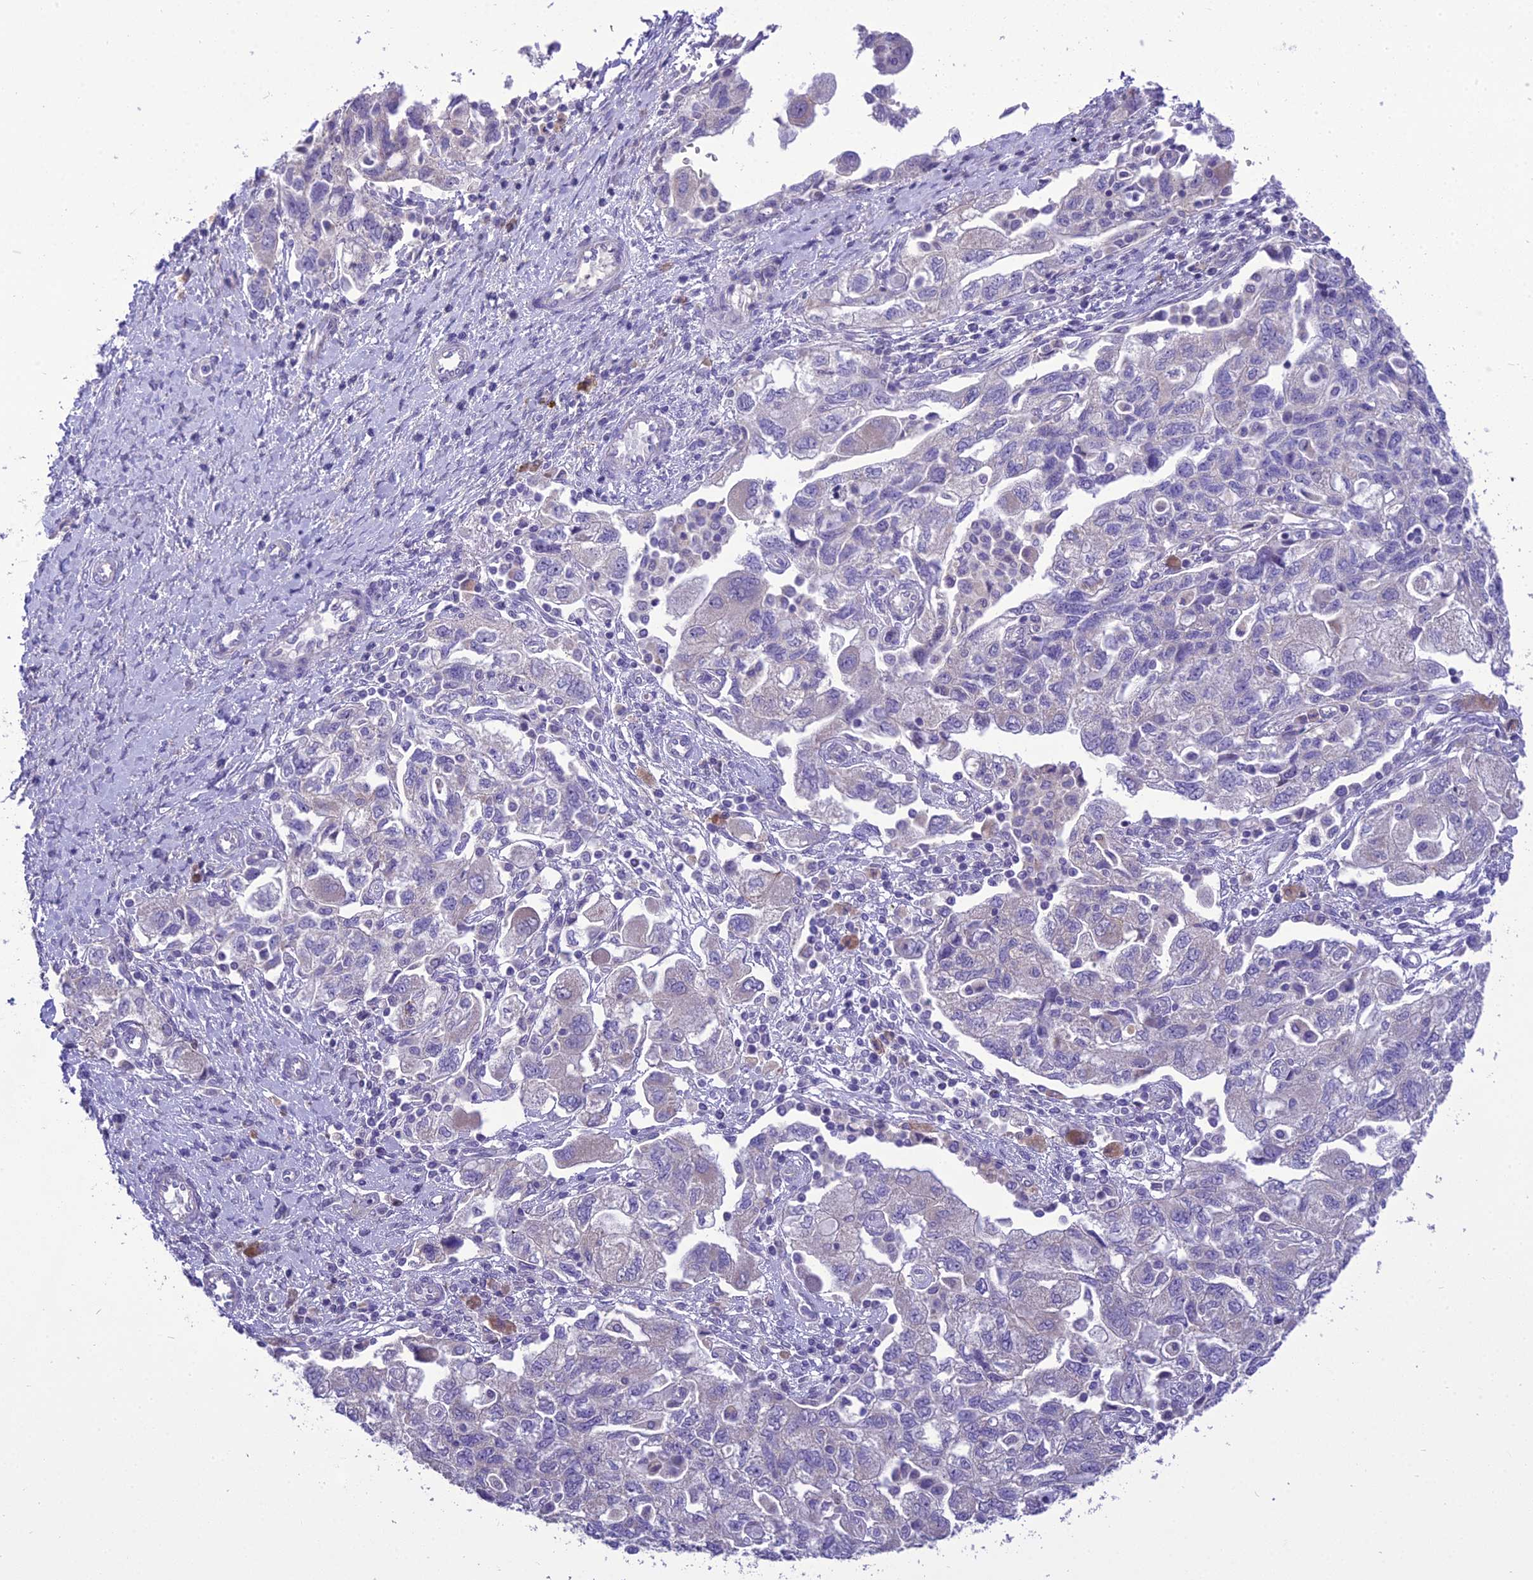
{"staining": {"intensity": "negative", "quantity": "none", "location": "none"}, "tissue": "ovarian cancer", "cell_type": "Tumor cells", "image_type": "cancer", "snomed": [{"axis": "morphology", "description": "Carcinoma, NOS"}, {"axis": "morphology", "description": "Cystadenocarcinoma, serous, NOS"}, {"axis": "topography", "description": "Ovary"}], "caption": "Protein analysis of carcinoma (ovarian) displays no significant expression in tumor cells.", "gene": "SCRT1", "patient": {"sex": "female", "age": 69}}